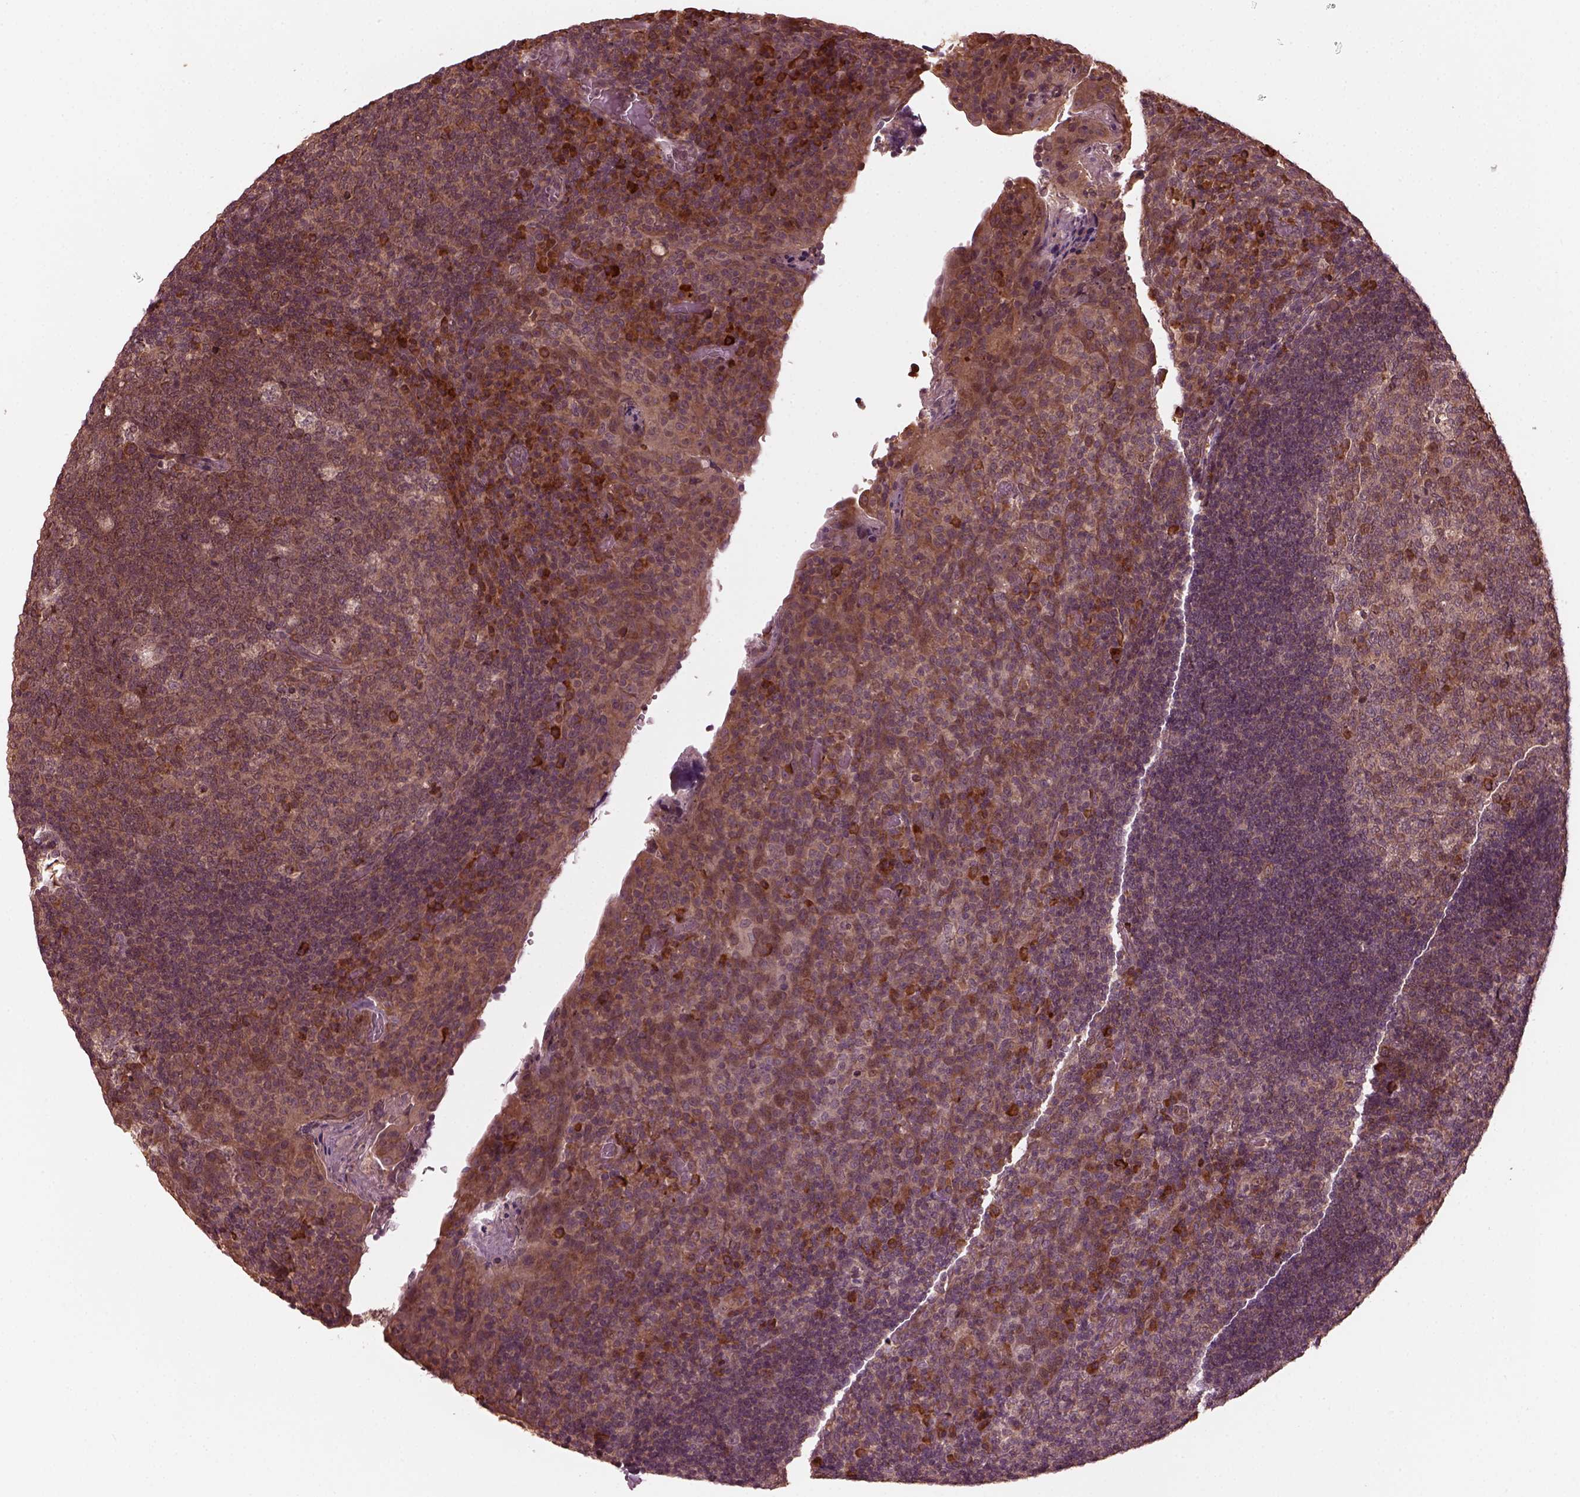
{"staining": {"intensity": "strong", "quantity": "<25%", "location": "cytoplasmic/membranous"}, "tissue": "tonsil", "cell_type": "Germinal center cells", "image_type": "normal", "snomed": [{"axis": "morphology", "description": "Normal tissue, NOS"}, {"axis": "topography", "description": "Tonsil"}], "caption": "A medium amount of strong cytoplasmic/membranous positivity is identified in approximately <25% of germinal center cells in unremarkable tonsil.", "gene": "ZNF292", "patient": {"sex": "male", "age": 17}}